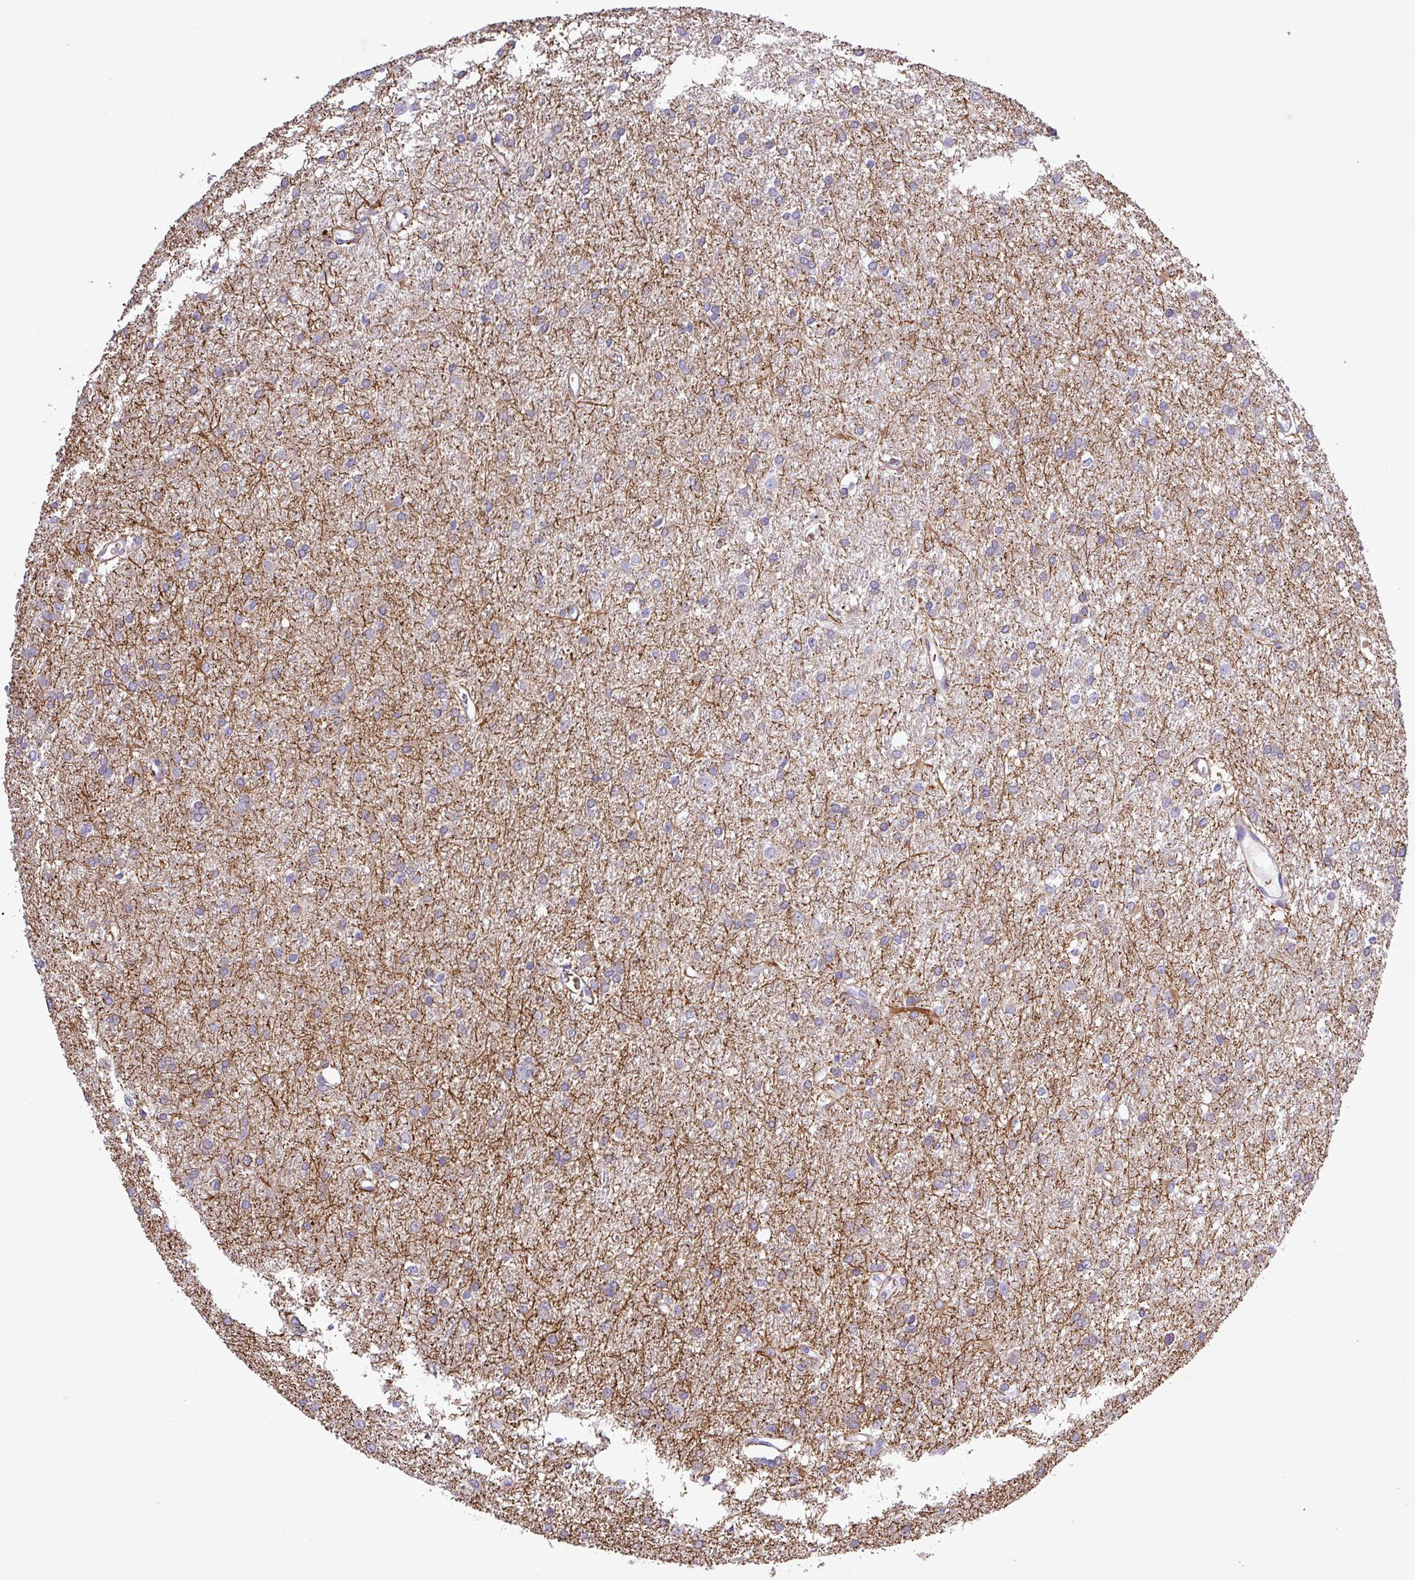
{"staining": {"intensity": "negative", "quantity": "none", "location": "none"}, "tissue": "glioma", "cell_type": "Tumor cells", "image_type": "cancer", "snomed": [{"axis": "morphology", "description": "Glioma, malignant, High grade"}, {"axis": "topography", "description": "Brain"}], "caption": "Immunohistochemistry histopathology image of neoplastic tissue: glioma stained with DAB (3,3'-diaminobenzidine) demonstrates no significant protein staining in tumor cells.", "gene": "MGAT4B", "patient": {"sex": "female", "age": 50}}